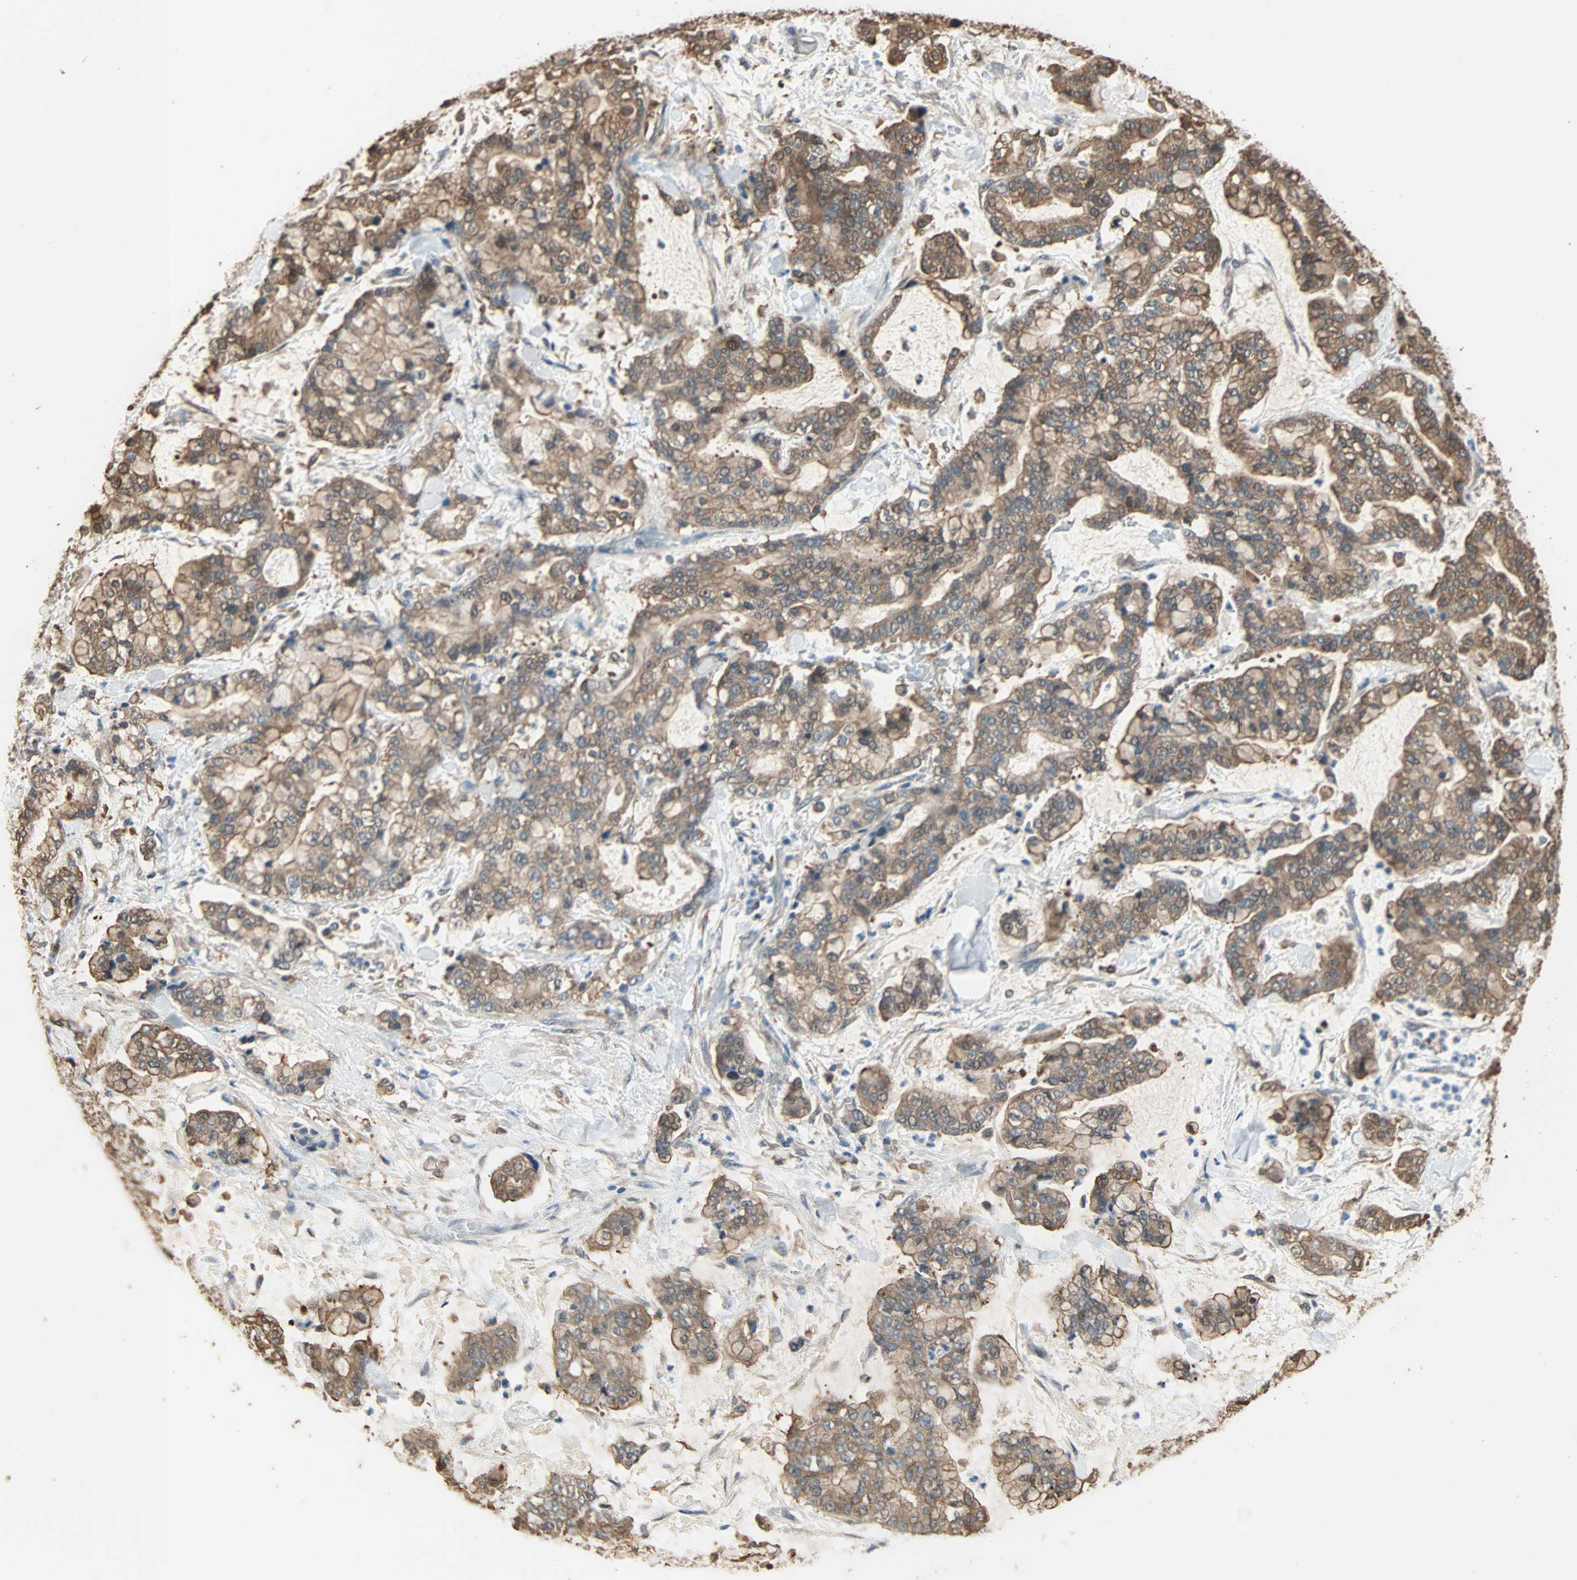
{"staining": {"intensity": "moderate", "quantity": ">75%", "location": "cytoplasmic/membranous"}, "tissue": "stomach cancer", "cell_type": "Tumor cells", "image_type": "cancer", "snomed": [{"axis": "morphology", "description": "Normal tissue, NOS"}, {"axis": "morphology", "description": "Adenocarcinoma, NOS"}, {"axis": "topography", "description": "Stomach, upper"}, {"axis": "topography", "description": "Stomach"}], "caption": "Human adenocarcinoma (stomach) stained with a brown dye shows moderate cytoplasmic/membranous positive staining in approximately >75% of tumor cells.", "gene": "PRDX1", "patient": {"sex": "male", "age": 76}}